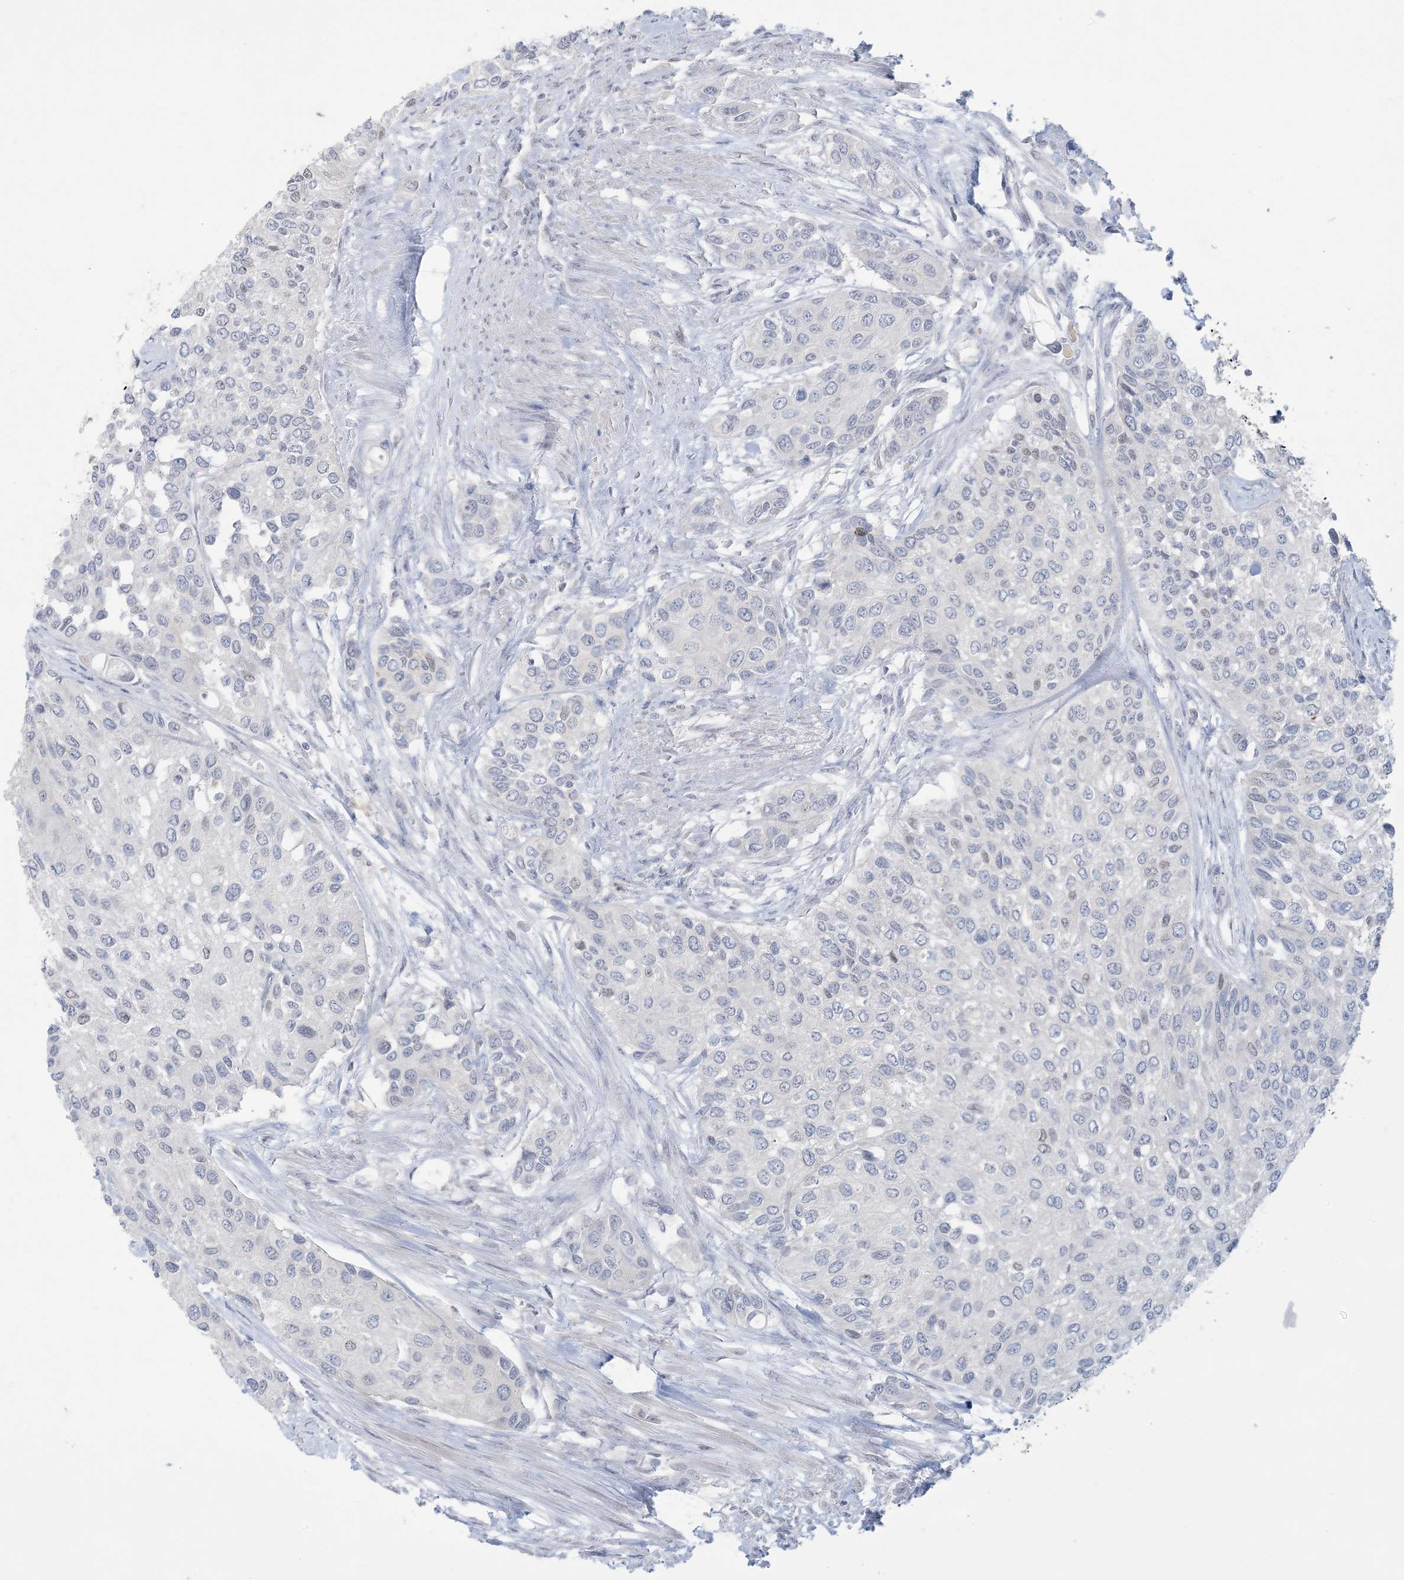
{"staining": {"intensity": "negative", "quantity": "none", "location": "none"}, "tissue": "urothelial cancer", "cell_type": "Tumor cells", "image_type": "cancer", "snomed": [{"axis": "morphology", "description": "Normal tissue, NOS"}, {"axis": "morphology", "description": "Urothelial carcinoma, High grade"}, {"axis": "topography", "description": "Vascular tissue"}, {"axis": "topography", "description": "Urinary bladder"}], "caption": "IHC histopathology image of human urothelial cancer stained for a protein (brown), which shows no staining in tumor cells.", "gene": "KIF3A", "patient": {"sex": "female", "age": 56}}